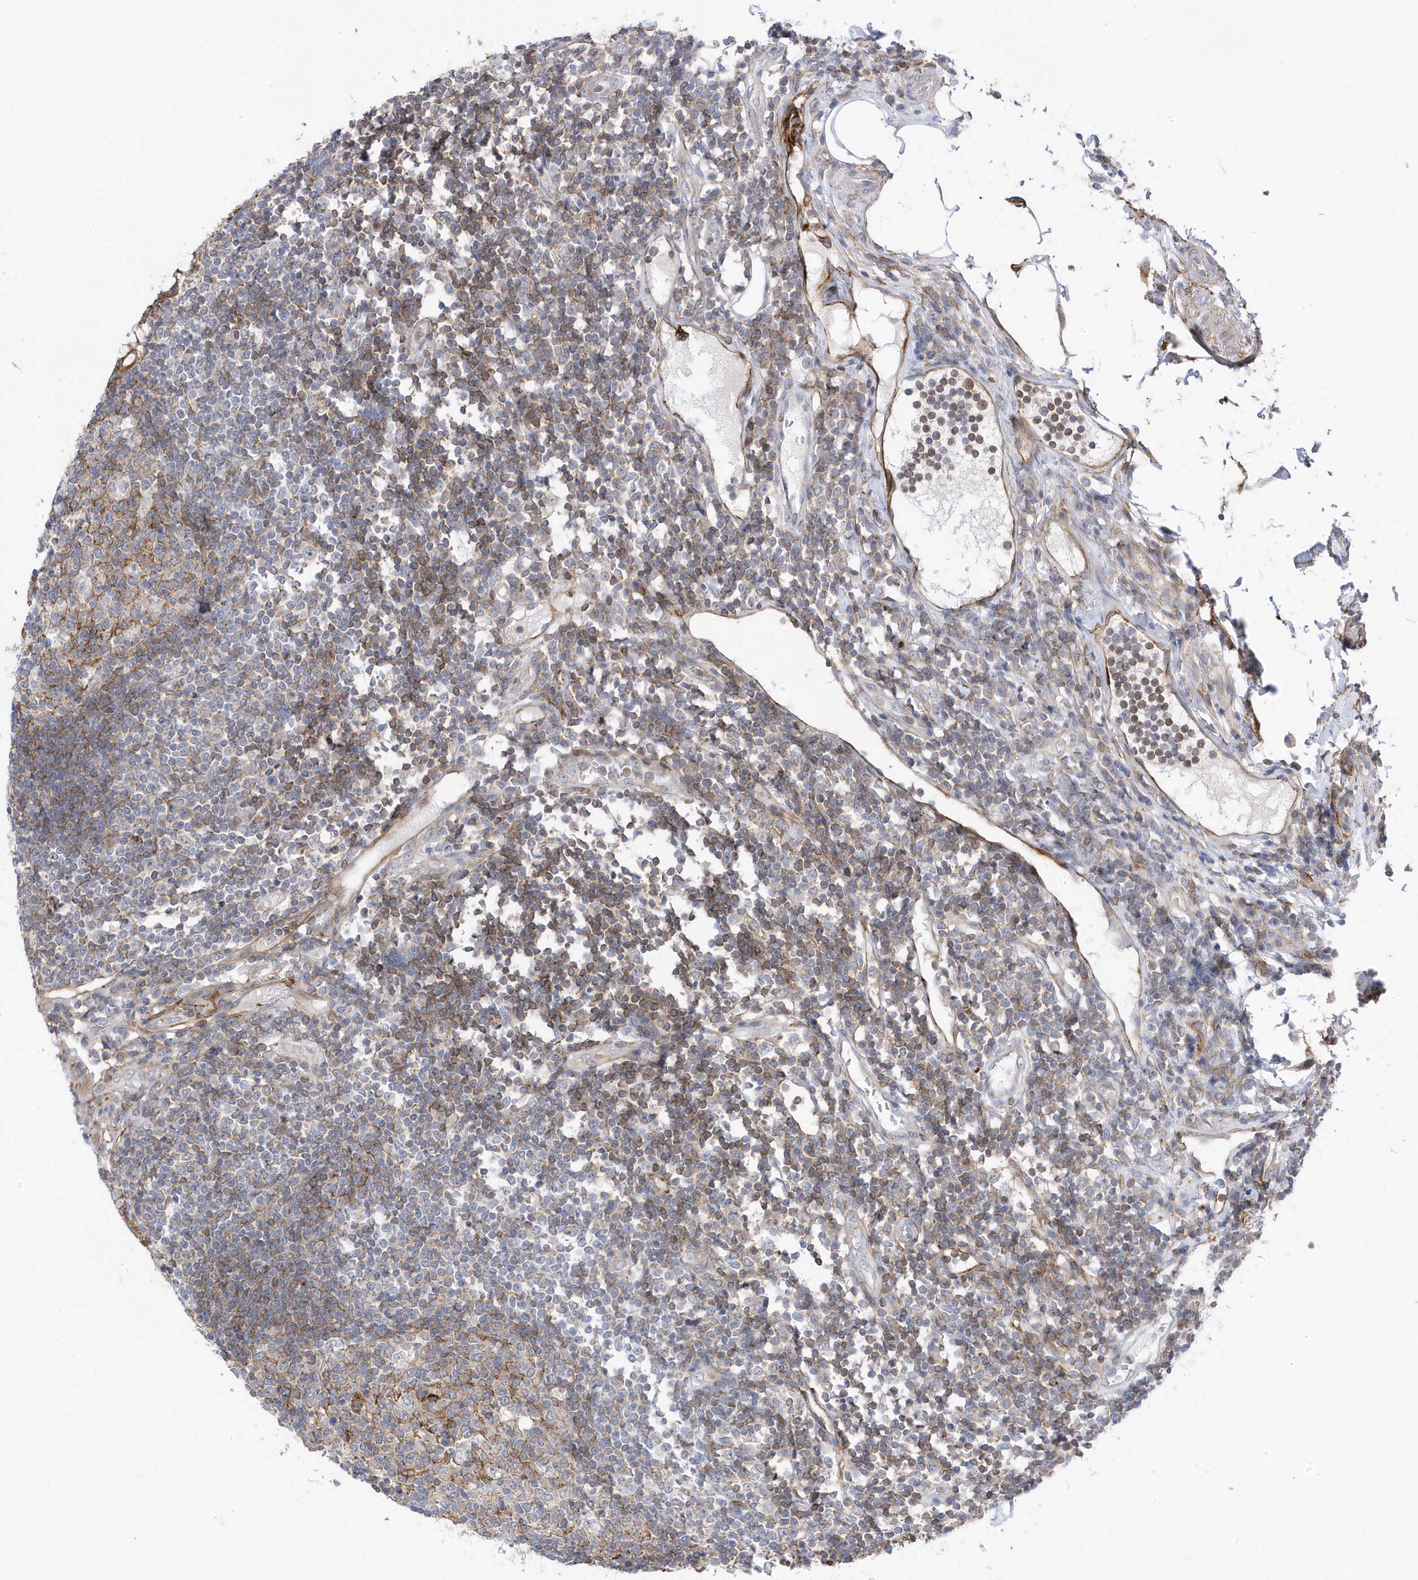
{"staining": {"intensity": "weak", "quantity": "<25%", "location": "cytoplasmic/membranous"}, "tissue": "colon", "cell_type": "Endothelial cells", "image_type": "normal", "snomed": [{"axis": "morphology", "description": "Normal tissue, NOS"}, {"axis": "topography", "description": "Colon"}], "caption": "This is a histopathology image of immunohistochemistry (IHC) staining of benign colon, which shows no staining in endothelial cells. Nuclei are stained in blue.", "gene": "ANAPC1", "patient": {"sex": "female", "age": 79}}